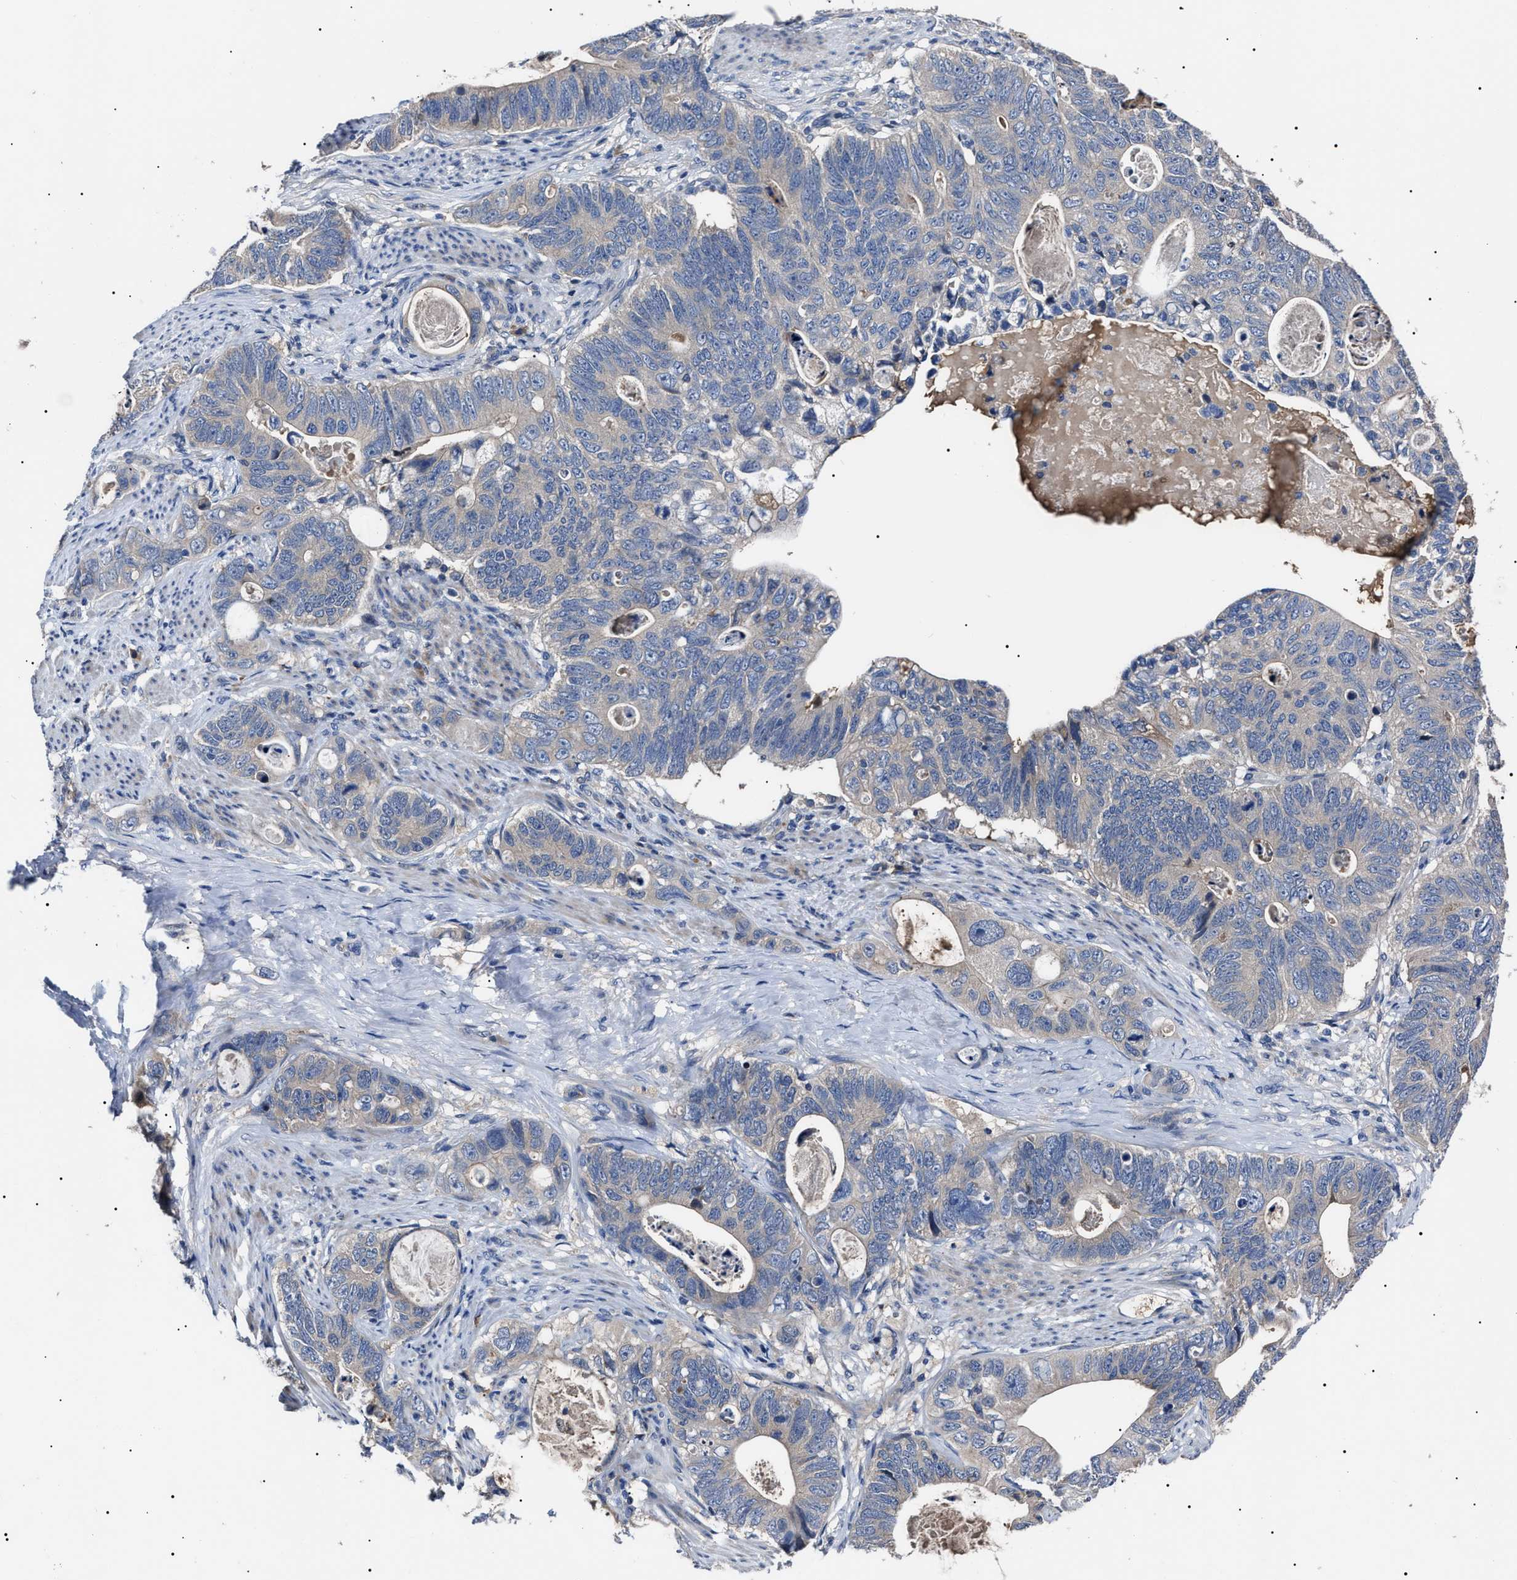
{"staining": {"intensity": "negative", "quantity": "none", "location": "none"}, "tissue": "stomach cancer", "cell_type": "Tumor cells", "image_type": "cancer", "snomed": [{"axis": "morphology", "description": "Normal tissue, NOS"}, {"axis": "morphology", "description": "Adenocarcinoma, NOS"}, {"axis": "topography", "description": "Stomach"}], "caption": "Immunohistochemistry (IHC) image of neoplastic tissue: human adenocarcinoma (stomach) stained with DAB (3,3'-diaminobenzidine) reveals no significant protein staining in tumor cells.", "gene": "IFT81", "patient": {"sex": "female", "age": 89}}